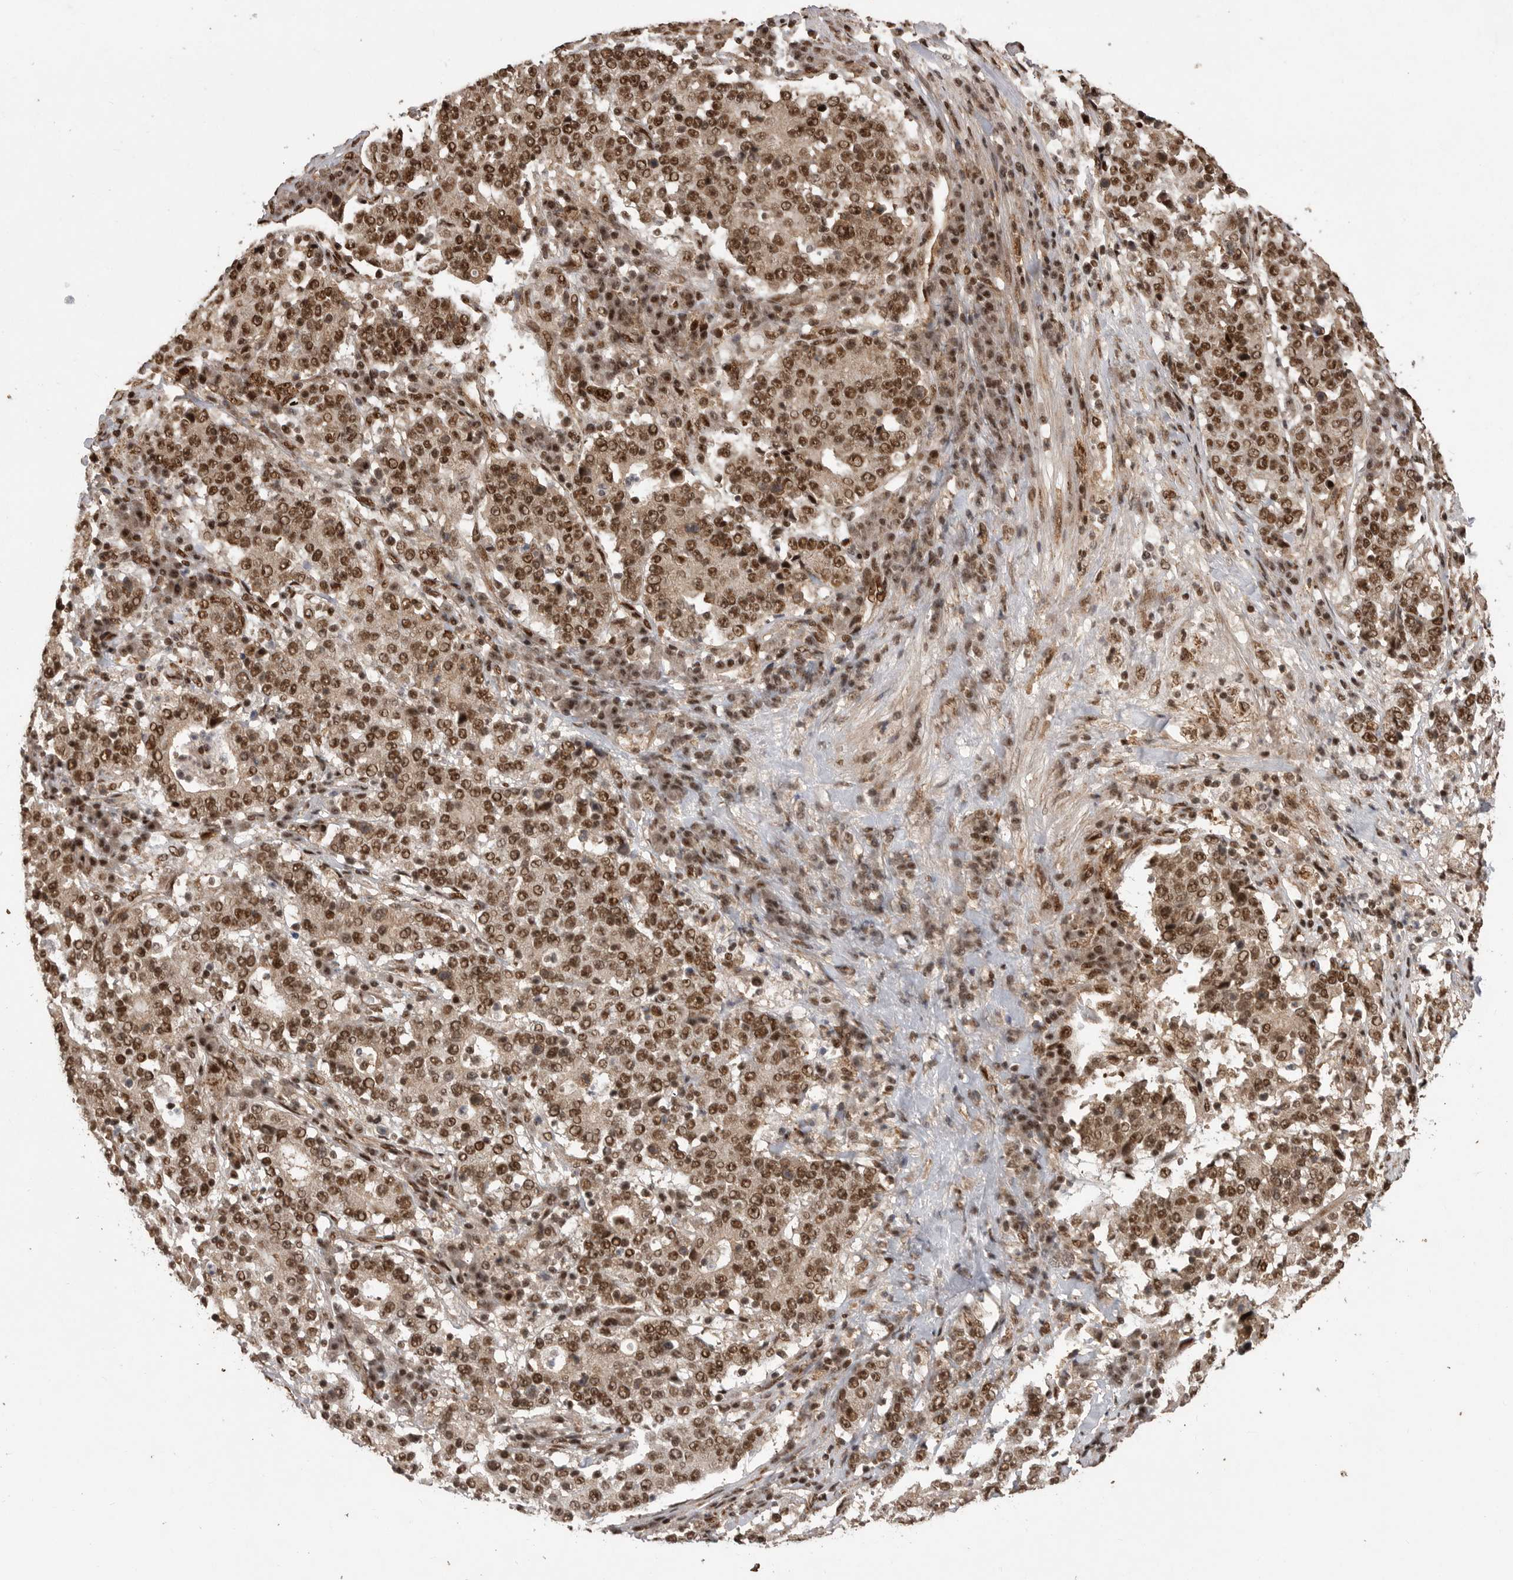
{"staining": {"intensity": "moderate", "quantity": ">75%", "location": "nuclear"}, "tissue": "stomach cancer", "cell_type": "Tumor cells", "image_type": "cancer", "snomed": [{"axis": "morphology", "description": "Adenocarcinoma, NOS"}, {"axis": "topography", "description": "Stomach"}], "caption": "High-power microscopy captured an immunohistochemistry (IHC) photomicrograph of adenocarcinoma (stomach), revealing moderate nuclear expression in approximately >75% of tumor cells.", "gene": "PPP1R8", "patient": {"sex": "male", "age": 59}}